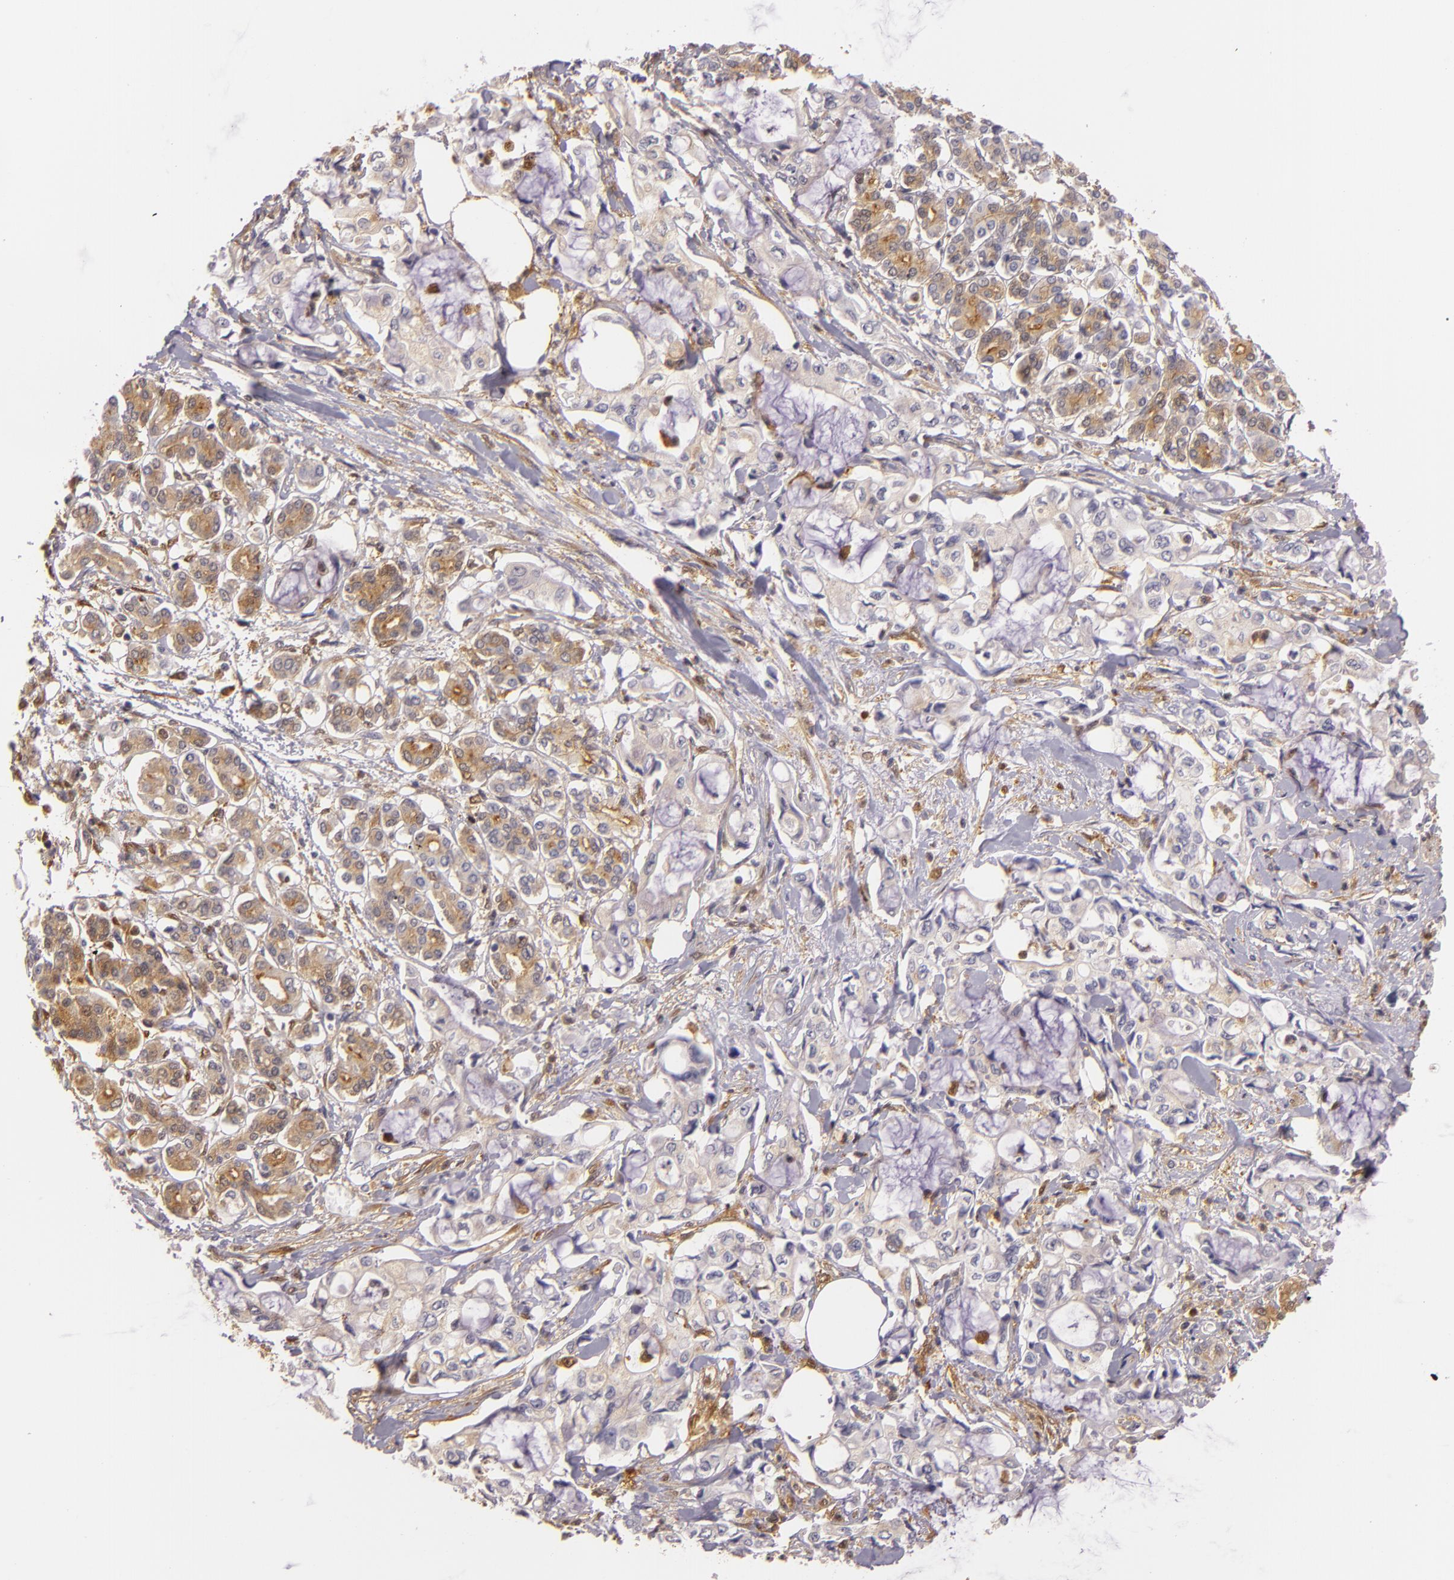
{"staining": {"intensity": "weak", "quantity": "25%-75%", "location": "cytoplasmic/membranous"}, "tissue": "pancreatic cancer", "cell_type": "Tumor cells", "image_type": "cancer", "snomed": [{"axis": "morphology", "description": "Adenocarcinoma, NOS"}, {"axis": "topography", "description": "Pancreas"}], "caption": "Immunohistochemistry micrograph of human pancreatic cancer (adenocarcinoma) stained for a protein (brown), which reveals low levels of weak cytoplasmic/membranous staining in about 25%-75% of tumor cells.", "gene": "TOM1", "patient": {"sex": "female", "age": 70}}